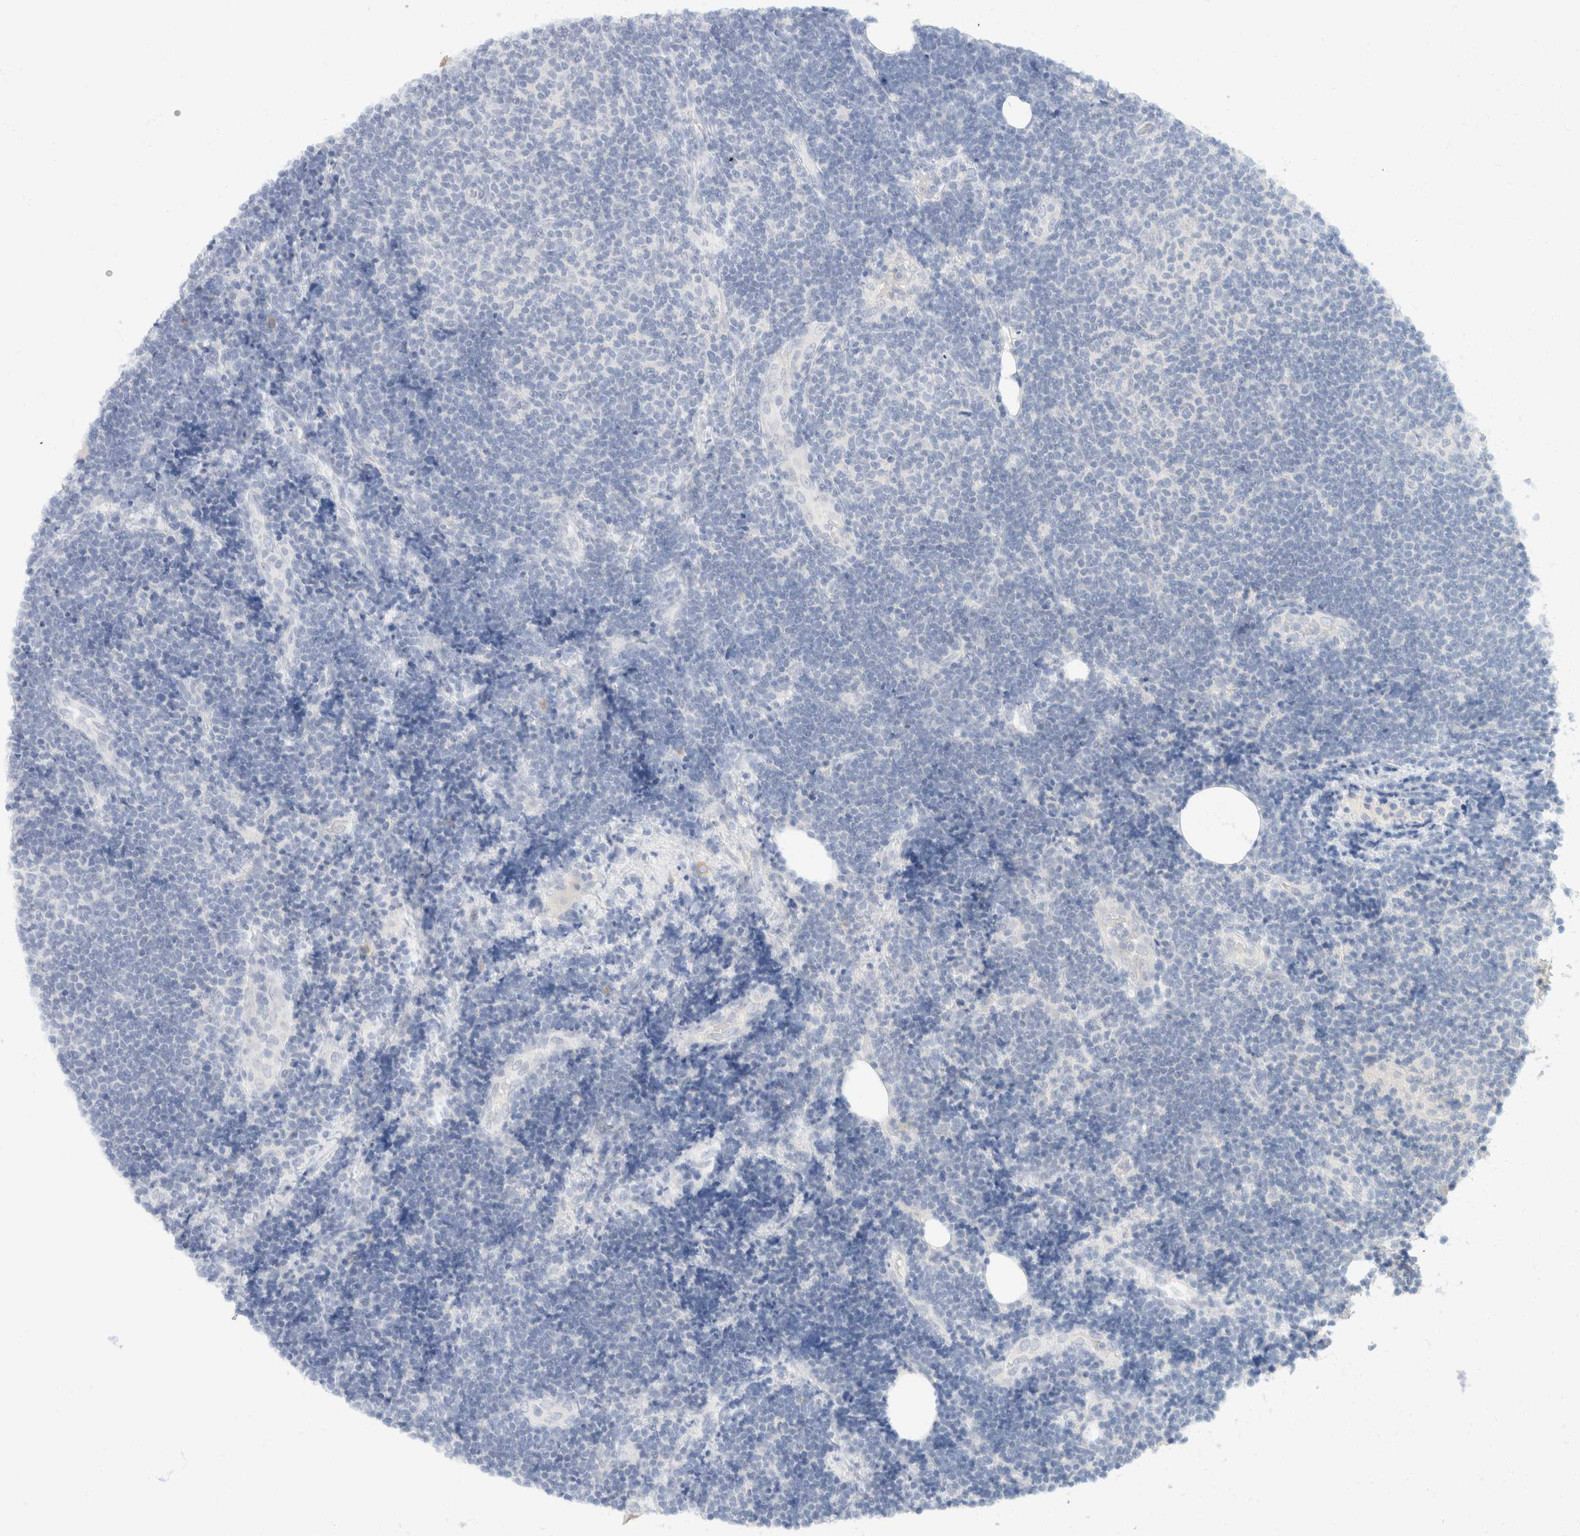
{"staining": {"intensity": "negative", "quantity": "none", "location": "none"}, "tissue": "lymphoma", "cell_type": "Tumor cells", "image_type": "cancer", "snomed": [{"axis": "morphology", "description": "Malignant lymphoma, non-Hodgkin's type, Low grade"}, {"axis": "topography", "description": "Lymph node"}], "caption": "The photomicrograph displays no significant staining in tumor cells of lymphoma.", "gene": "KRT20", "patient": {"sex": "male", "age": 83}}